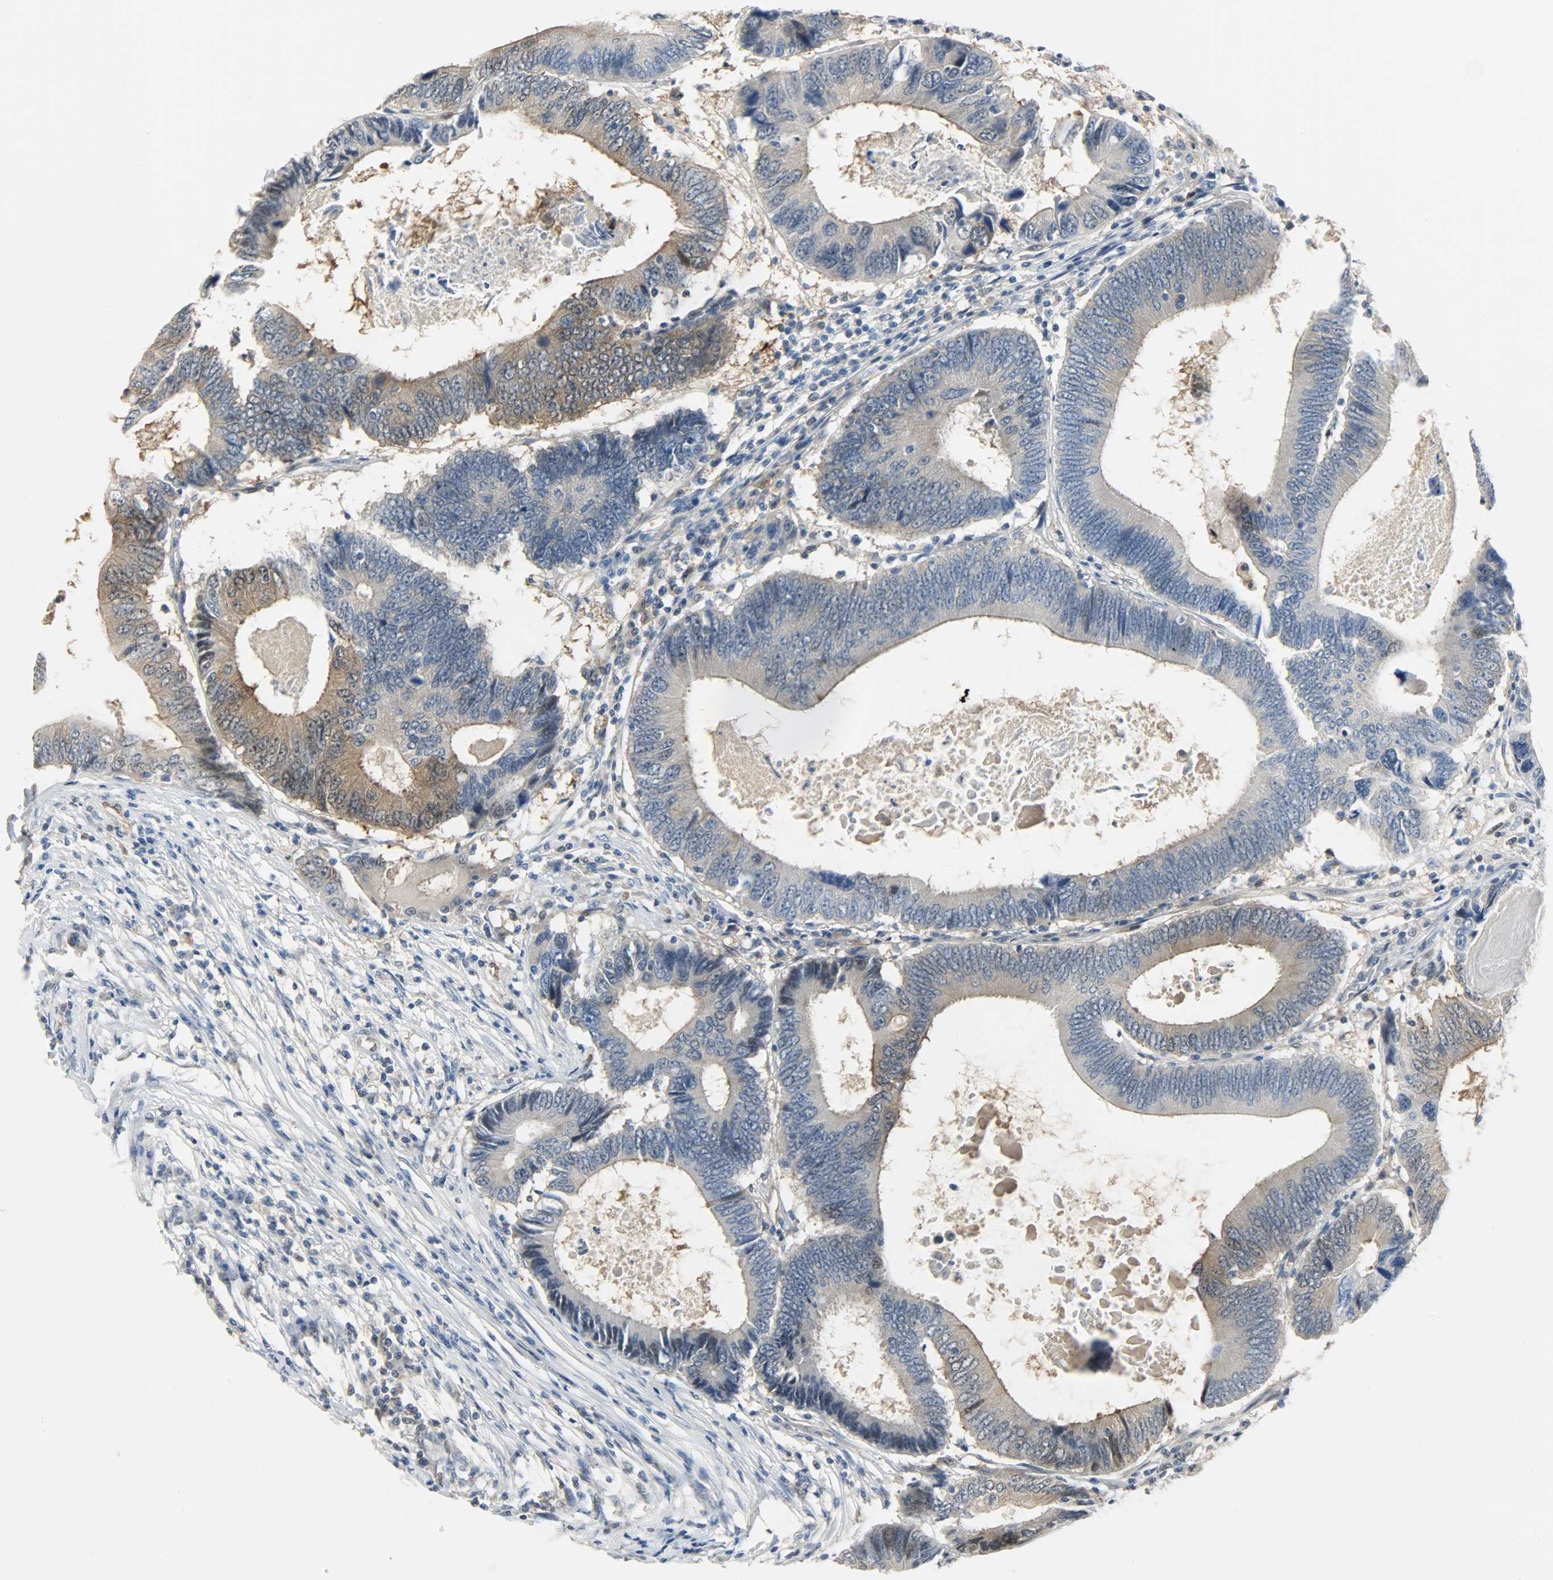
{"staining": {"intensity": "weak", "quantity": "<25%", "location": "cytoplasmic/membranous"}, "tissue": "colorectal cancer", "cell_type": "Tumor cells", "image_type": "cancer", "snomed": [{"axis": "morphology", "description": "Adenocarcinoma, NOS"}, {"axis": "topography", "description": "Colon"}], "caption": "DAB (3,3'-diaminobenzidine) immunohistochemical staining of adenocarcinoma (colorectal) demonstrates no significant staining in tumor cells.", "gene": "EIF4EBP1", "patient": {"sex": "female", "age": 78}}